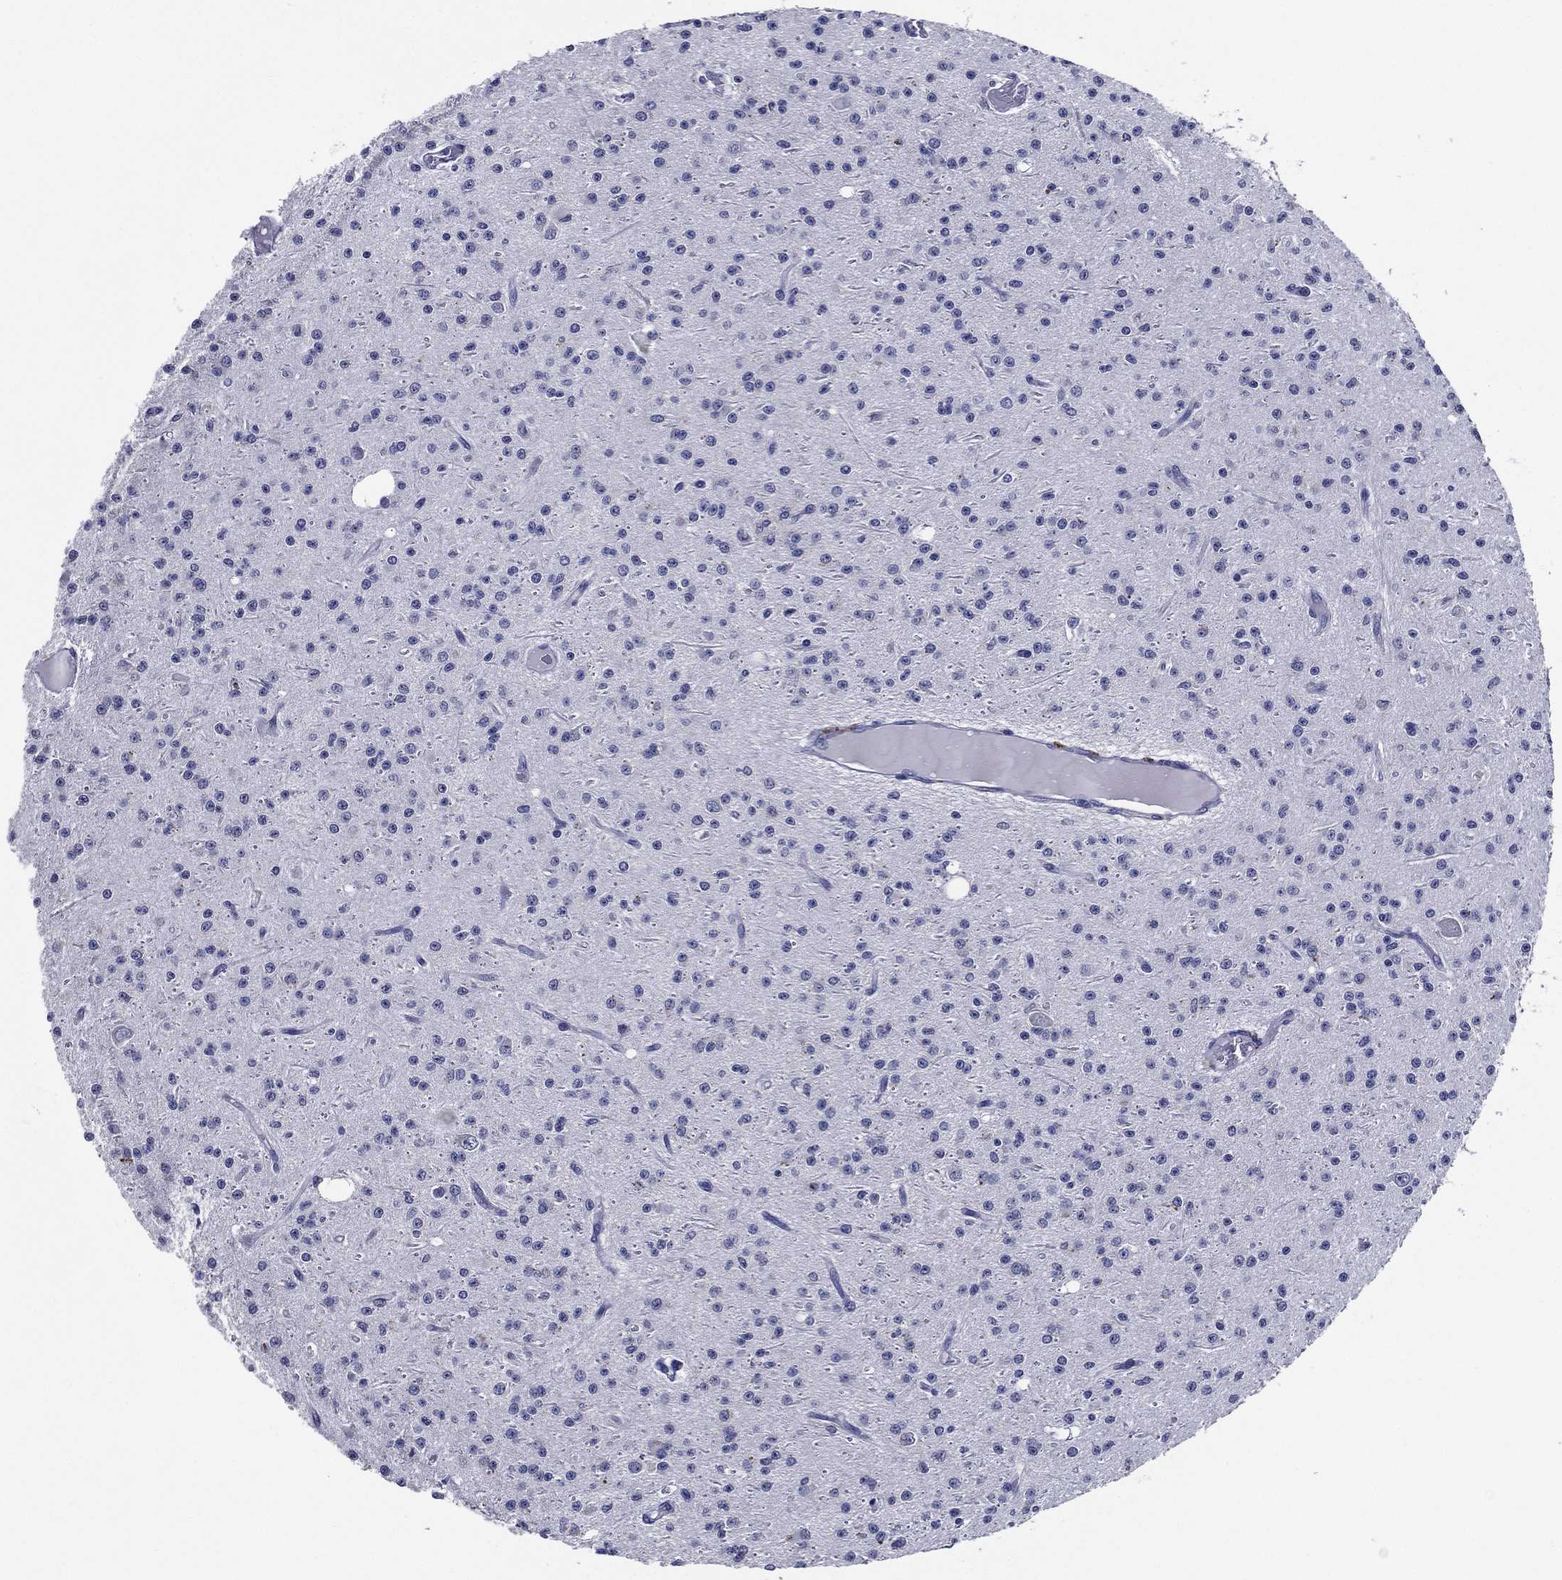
{"staining": {"intensity": "negative", "quantity": "none", "location": "none"}, "tissue": "glioma", "cell_type": "Tumor cells", "image_type": "cancer", "snomed": [{"axis": "morphology", "description": "Glioma, malignant, Low grade"}, {"axis": "topography", "description": "Brain"}], "caption": "Tumor cells show no significant protein positivity in glioma. (DAB (3,3'-diaminobenzidine) IHC visualized using brightfield microscopy, high magnification).", "gene": "TFAP2A", "patient": {"sex": "male", "age": 27}}